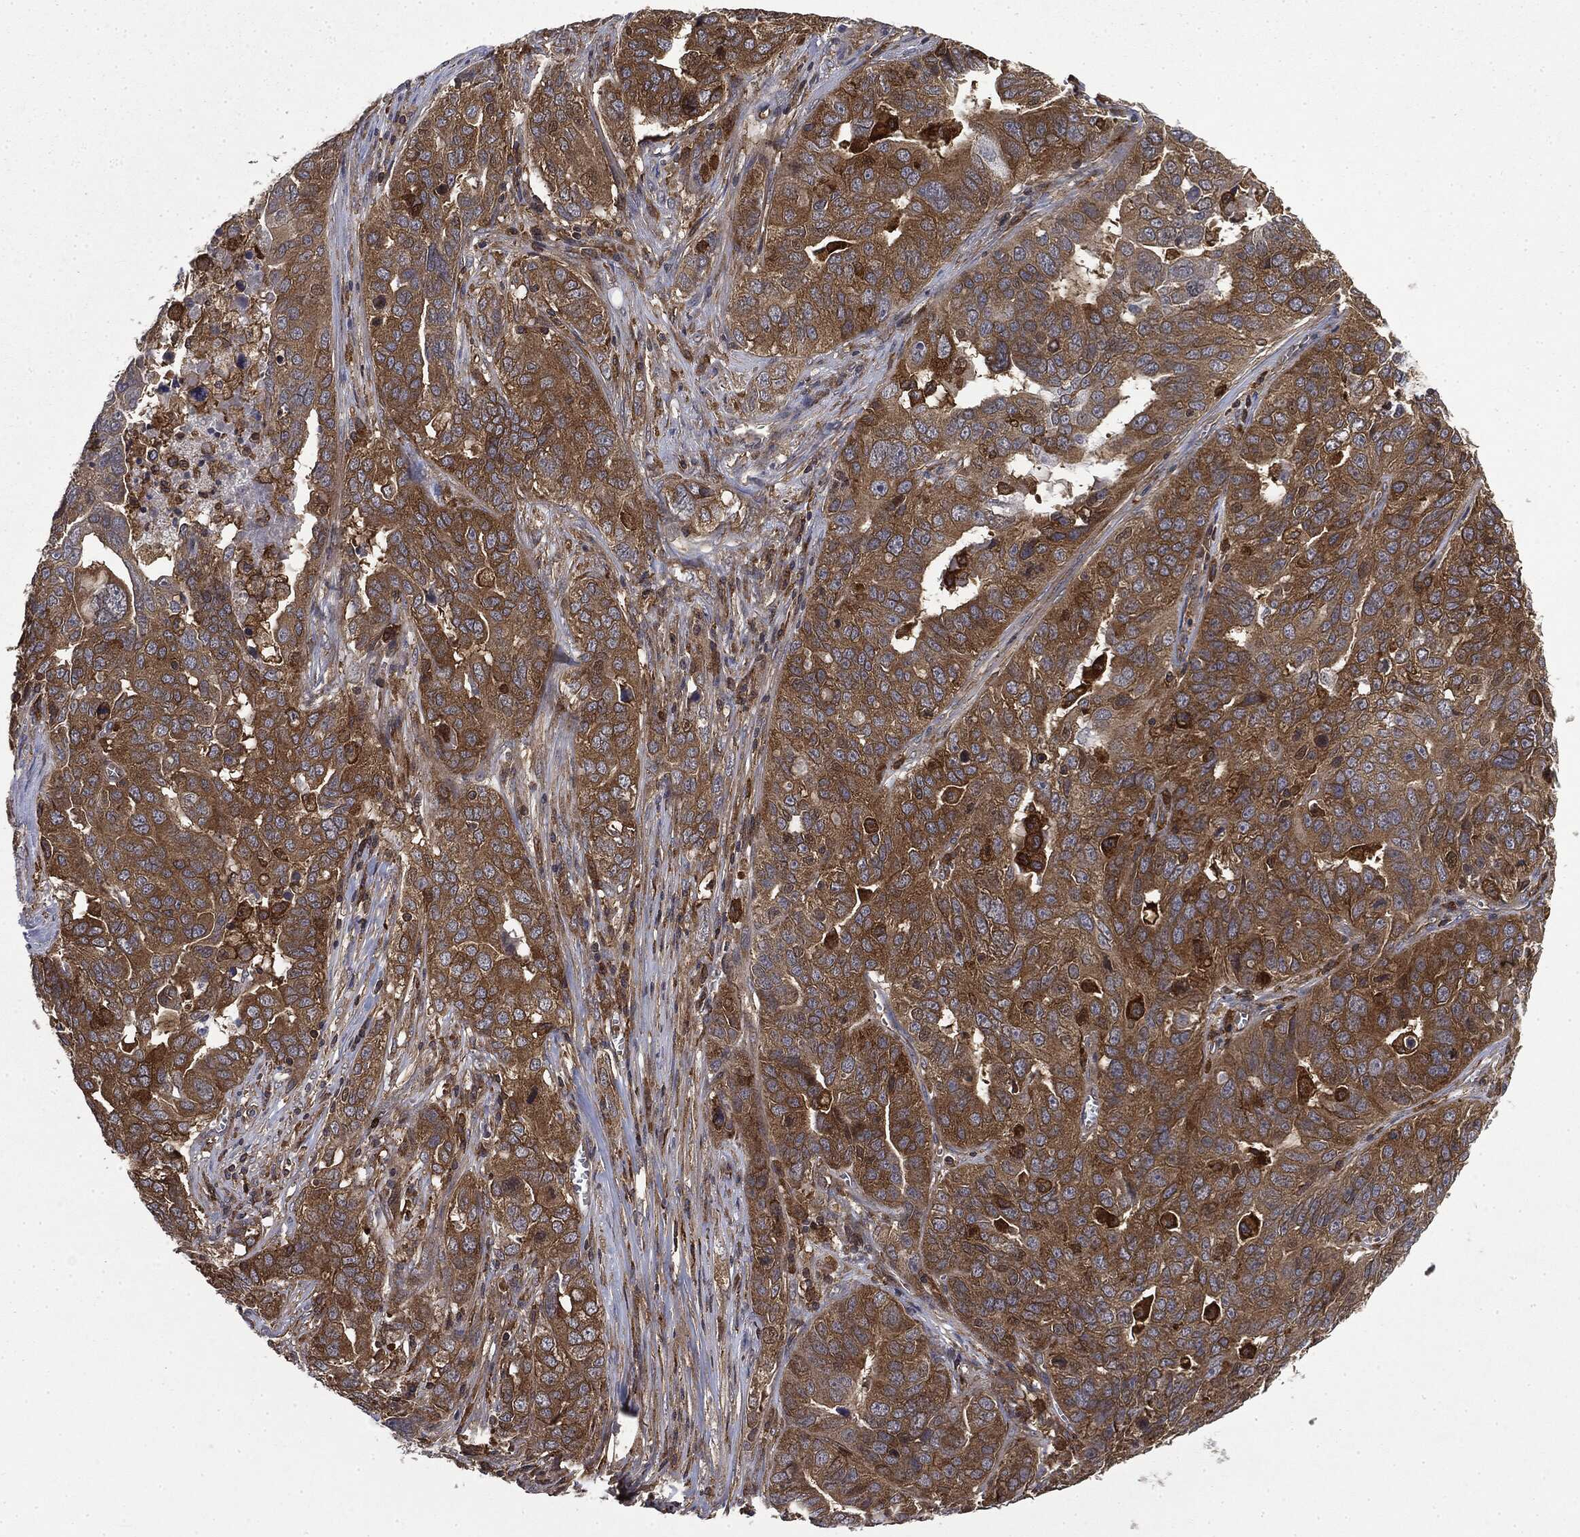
{"staining": {"intensity": "moderate", "quantity": ">75%", "location": "cytoplasmic/membranous"}, "tissue": "ovarian cancer", "cell_type": "Tumor cells", "image_type": "cancer", "snomed": [{"axis": "morphology", "description": "Carcinoma, endometroid"}, {"axis": "topography", "description": "Soft tissue"}, {"axis": "topography", "description": "Ovary"}], "caption": "There is medium levels of moderate cytoplasmic/membranous positivity in tumor cells of ovarian cancer (endometroid carcinoma), as demonstrated by immunohistochemical staining (brown color).", "gene": "SNX5", "patient": {"sex": "female", "age": 52}}